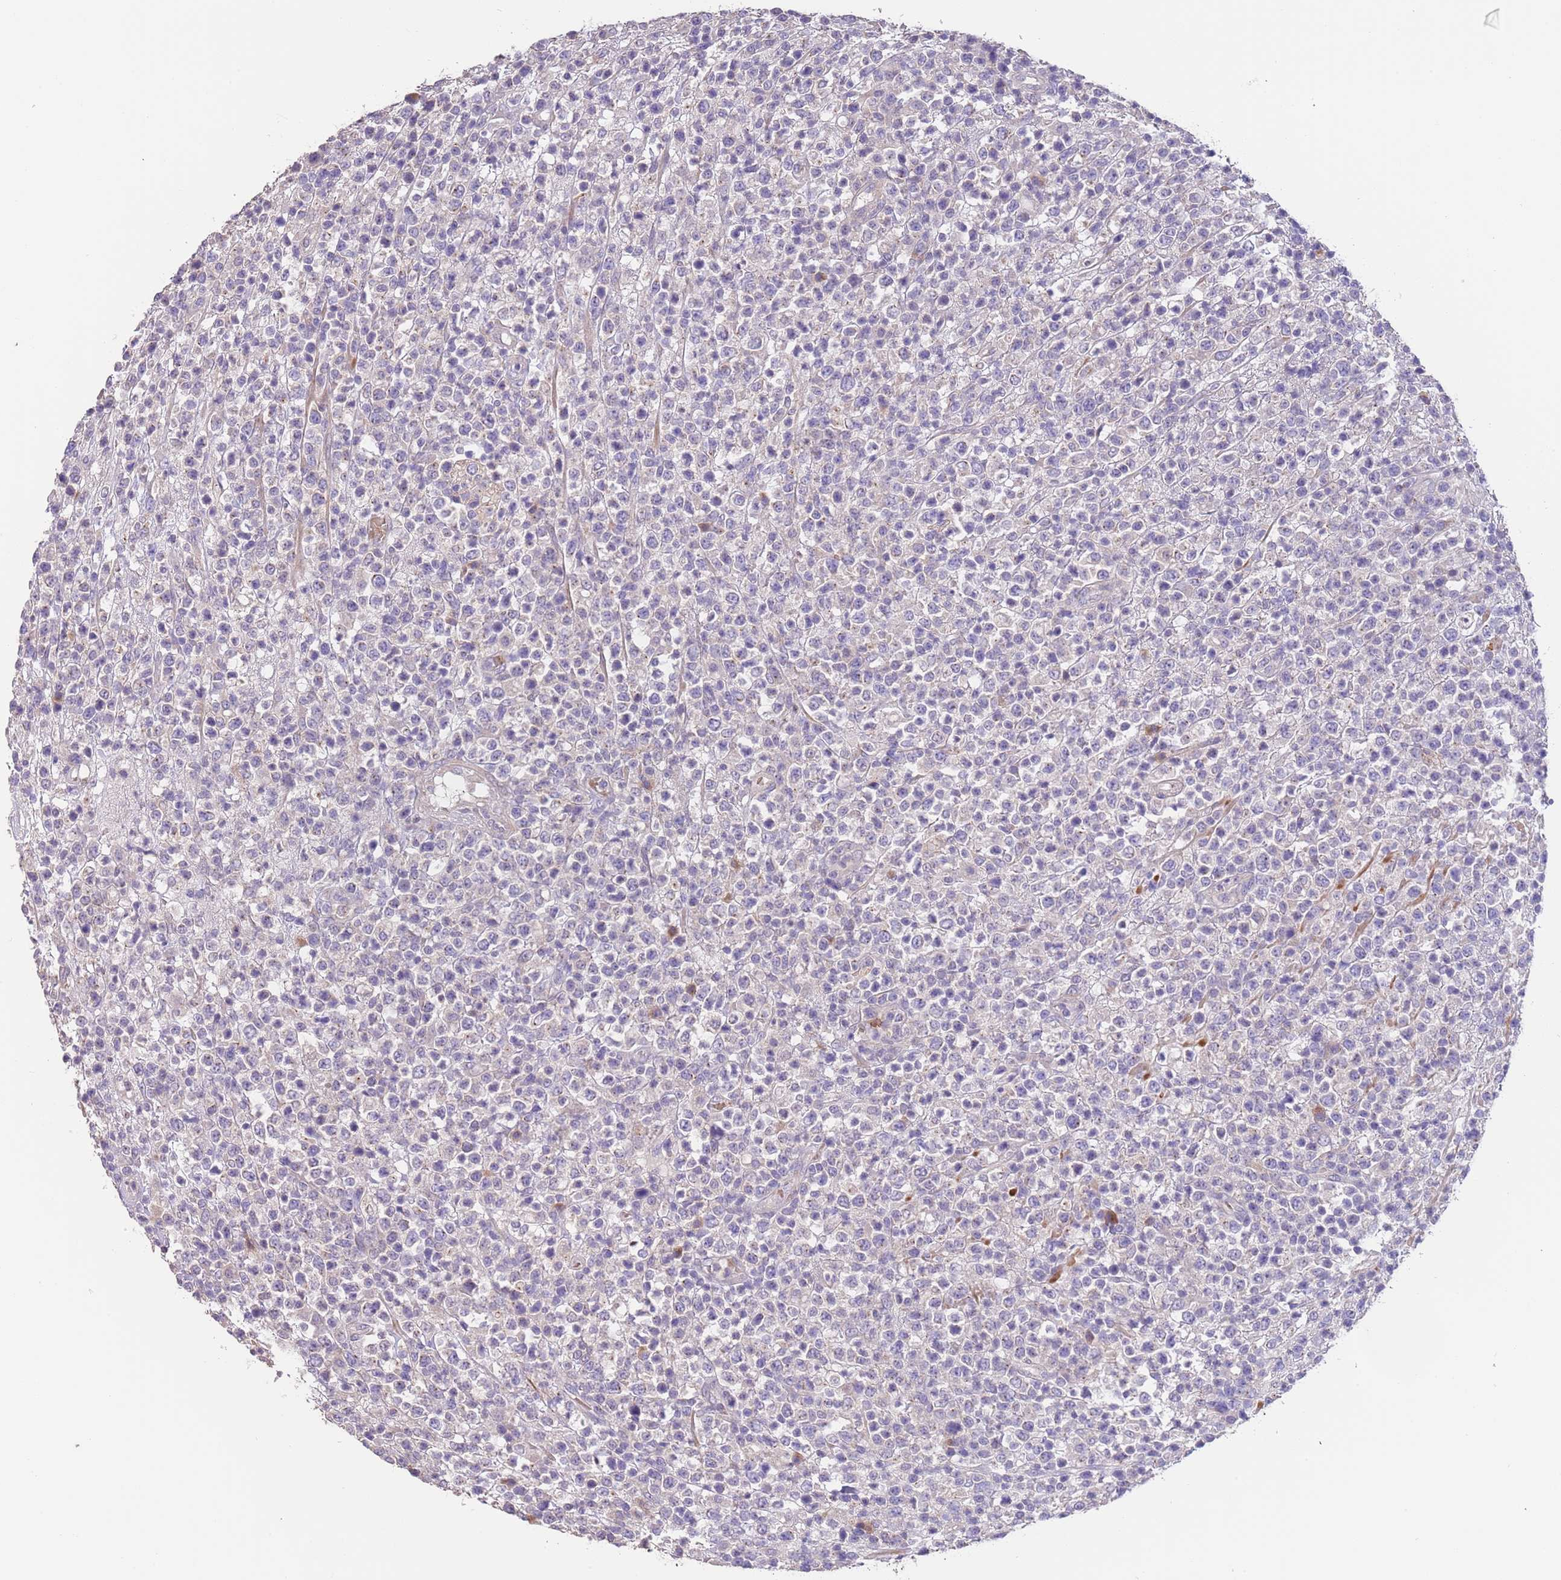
{"staining": {"intensity": "negative", "quantity": "none", "location": "none"}, "tissue": "lymphoma", "cell_type": "Tumor cells", "image_type": "cancer", "snomed": [{"axis": "morphology", "description": "Malignant lymphoma, non-Hodgkin's type, High grade"}, {"axis": "topography", "description": "Colon"}], "caption": "Protein analysis of lymphoma exhibits no significant positivity in tumor cells. Nuclei are stained in blue.", "gene": "ZNF658", "patient": {"sex": "female", "age": 53}}